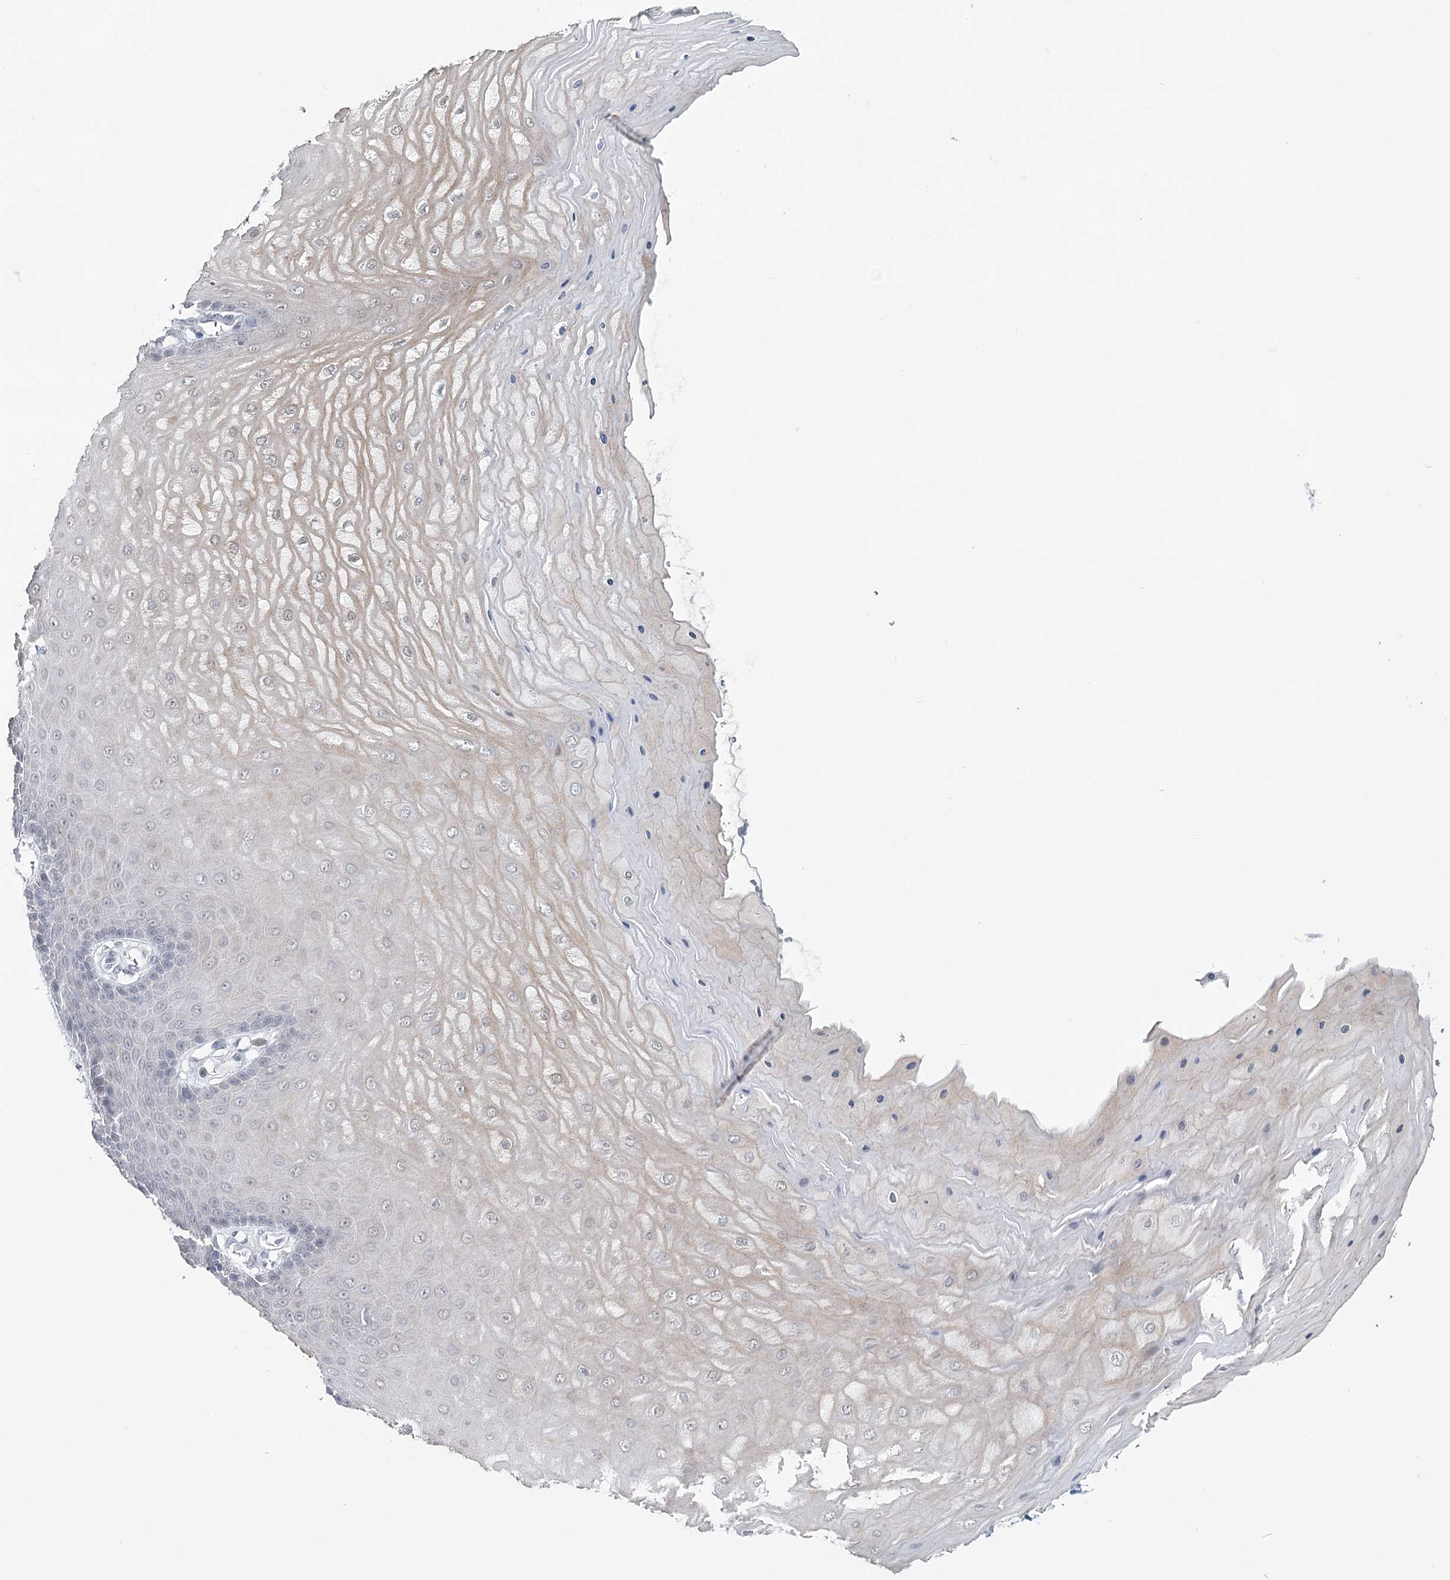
{"staining": {"intensity": "weak", "quantity": "25%-75%", "location": "cytoplasmic/membranous"}, "tissue": "cervix", "cell_type": "Glandular cells", "image_type": "normal", "snomed": [{"axis": "morphology", "description": "Normal tissue, NOS"}, {"axis": "topography", "description": "Cervix"}], "caption": "Normal cervix was stained to show a protein in brown. There is low levels of weak cytoplasmic/membranous positivity in about 25%-75% of glandular cells. The protein is shown in brown color, while the nuclei are stained blue.", "gene": "TMEM70", "patient": {"sex": "female", "age": 55}}